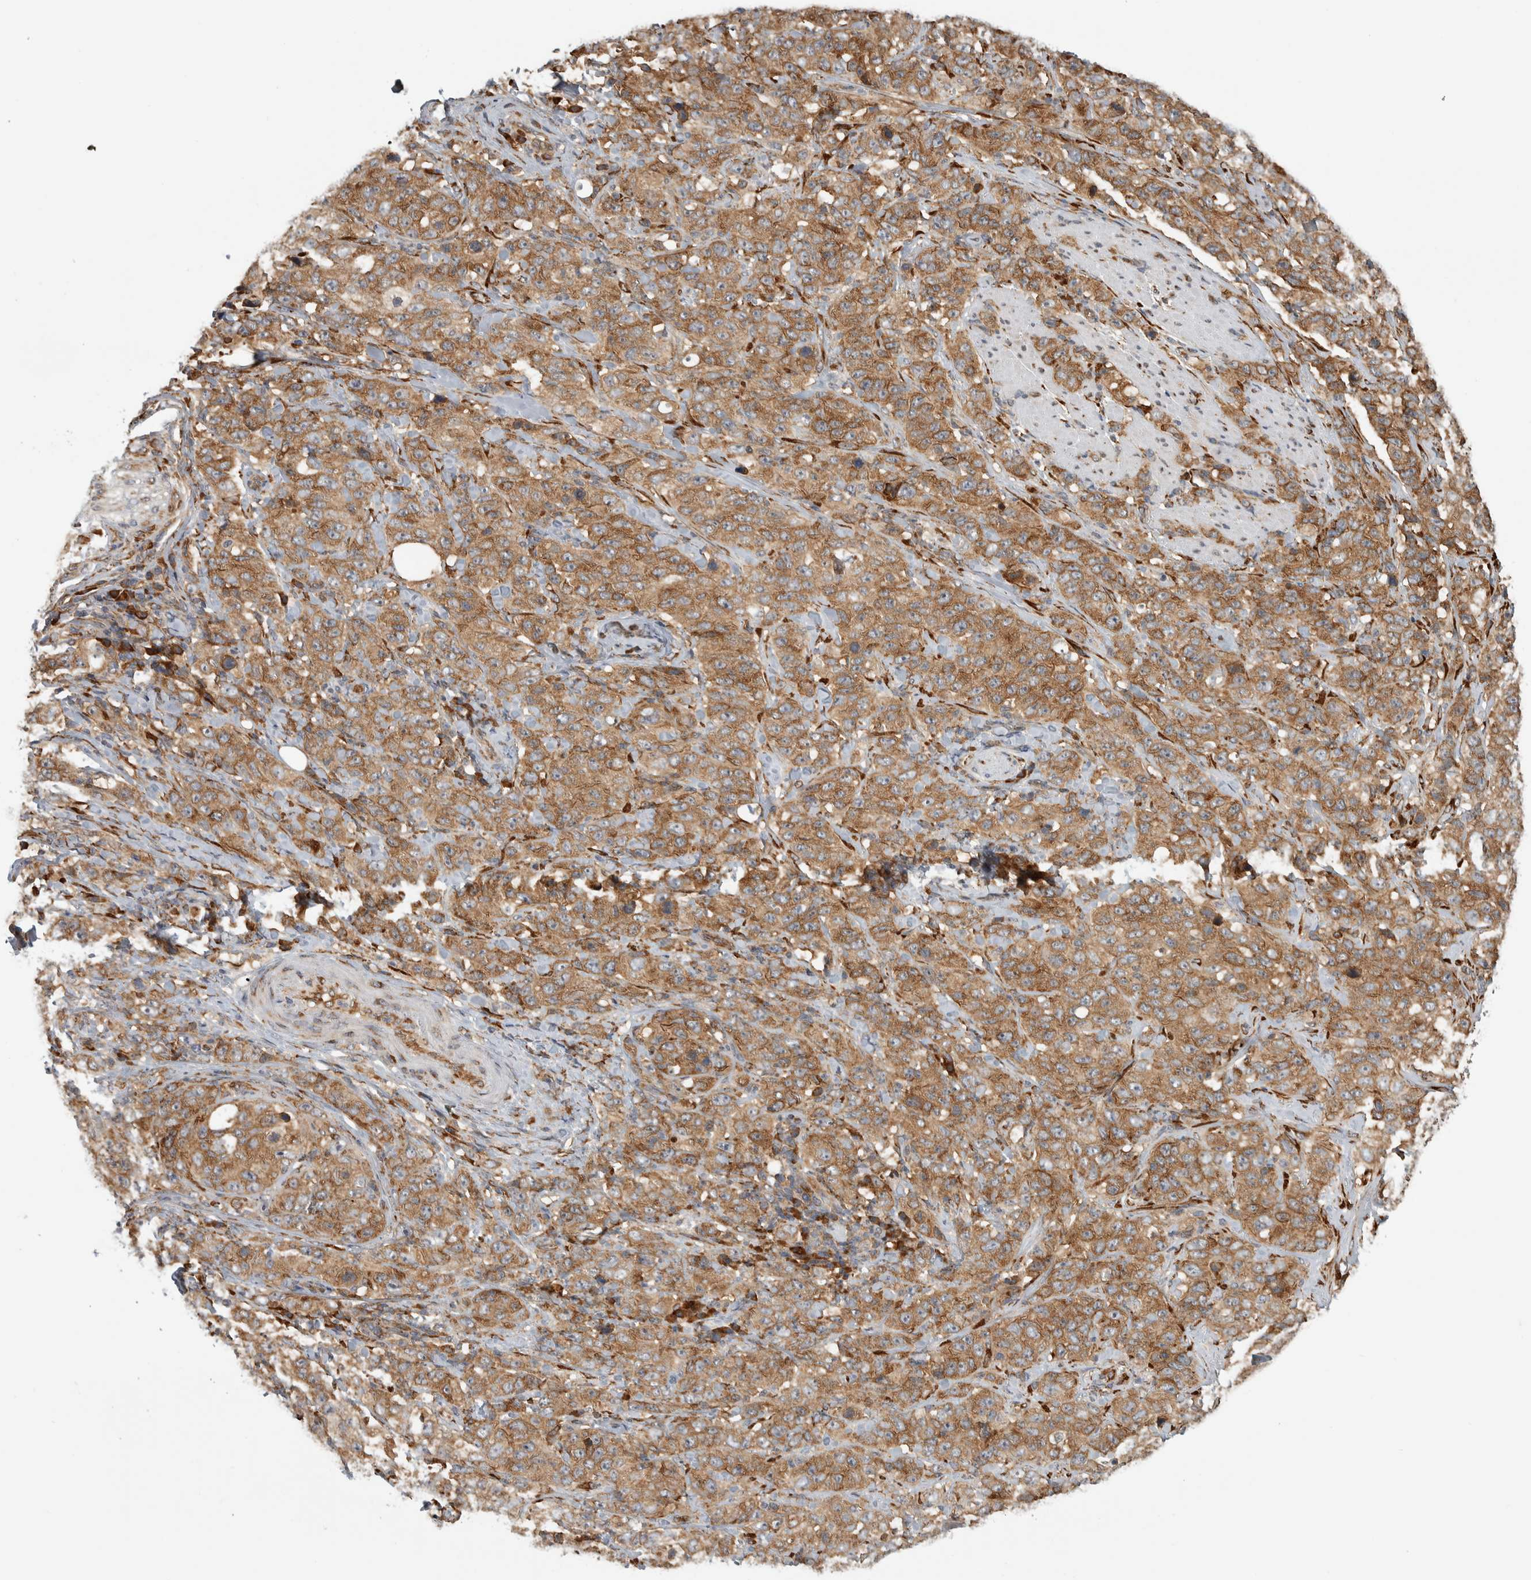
{"staining": {"intensity": "moderate", "quantity": ">75%", "location": "cytoplasmic/membranous"}, "tissue": "stomach cancer", "cell_type": "Tumor cells", "image_type": "cancer", "snomed": [{"axis": "morphology", "description": "Adenocarcinoma, NOS"}, {"axis": "topography", "description": "Stomach"}], "caption": "DAB immunohistochemical staining of stomach adenocarcinoma exhibits moderate cytoplasmic/membranous protein positivity in about >75% of tumor cells.", "gene": "EIF3H", "patient": {"sex": "male", "age": 48}}